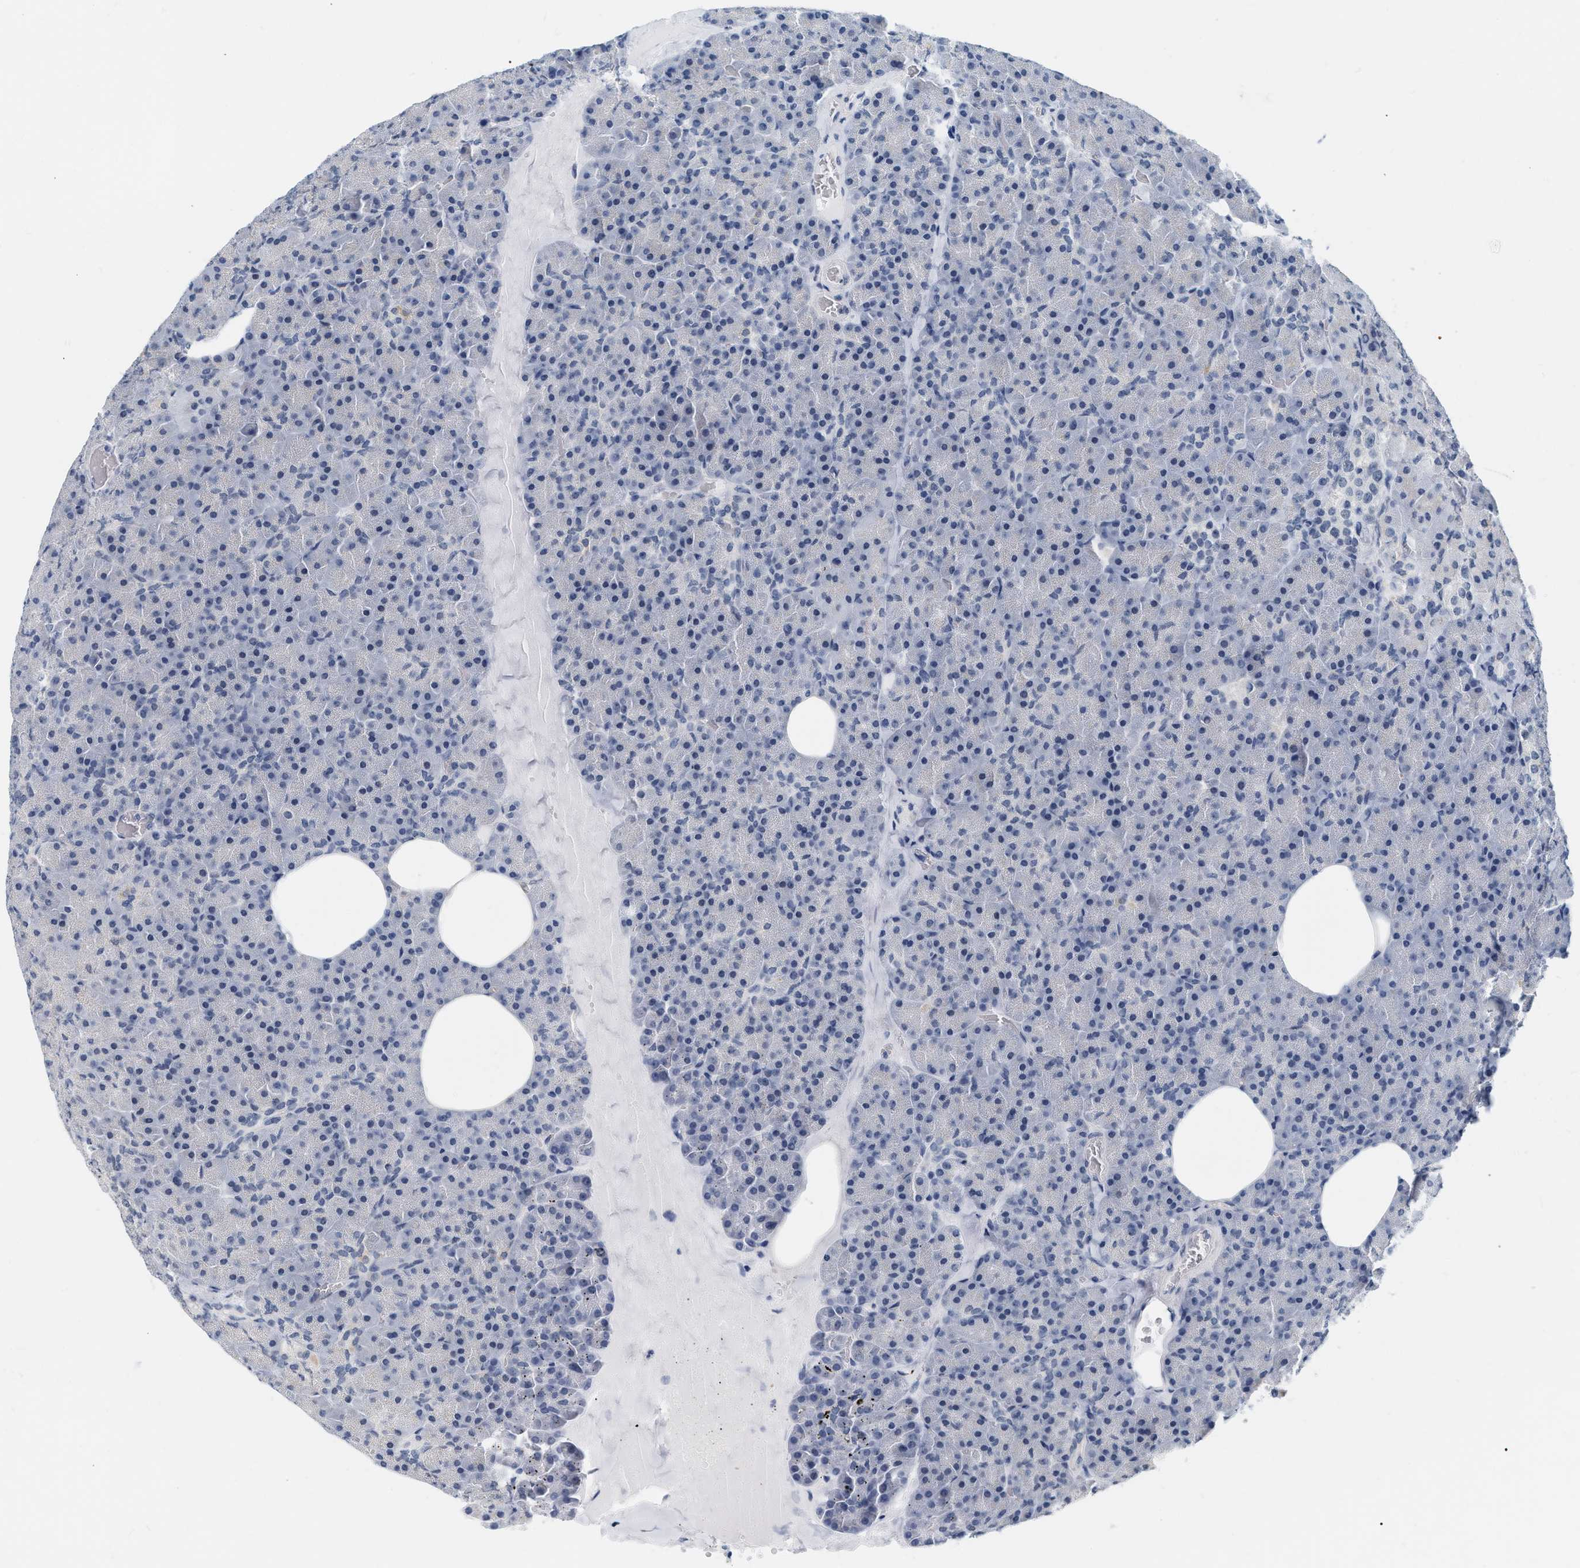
{"staining": {"intensity": "negative", "quantity": "none", "location": "none"}, "tissue": "pancreas", "cell_type": "Exocrine glandular cells", "image_type": "normal", "snomed": [{"axis": "morphology", "description": "Normal tissue, NOS"}, {"axis": "morphology", "description": "Carcinoid, malignant, NOS"}, {"axis": "topography", "description": "Pancreas"}], "caption": "Exocrine glandular cells show no significant protein expression in normal pancreas. (Brightfield microscopy of DAB IHC at high magnification).", "gene": "XIRP1", "patient": {"sex": "female", "age": 35}}